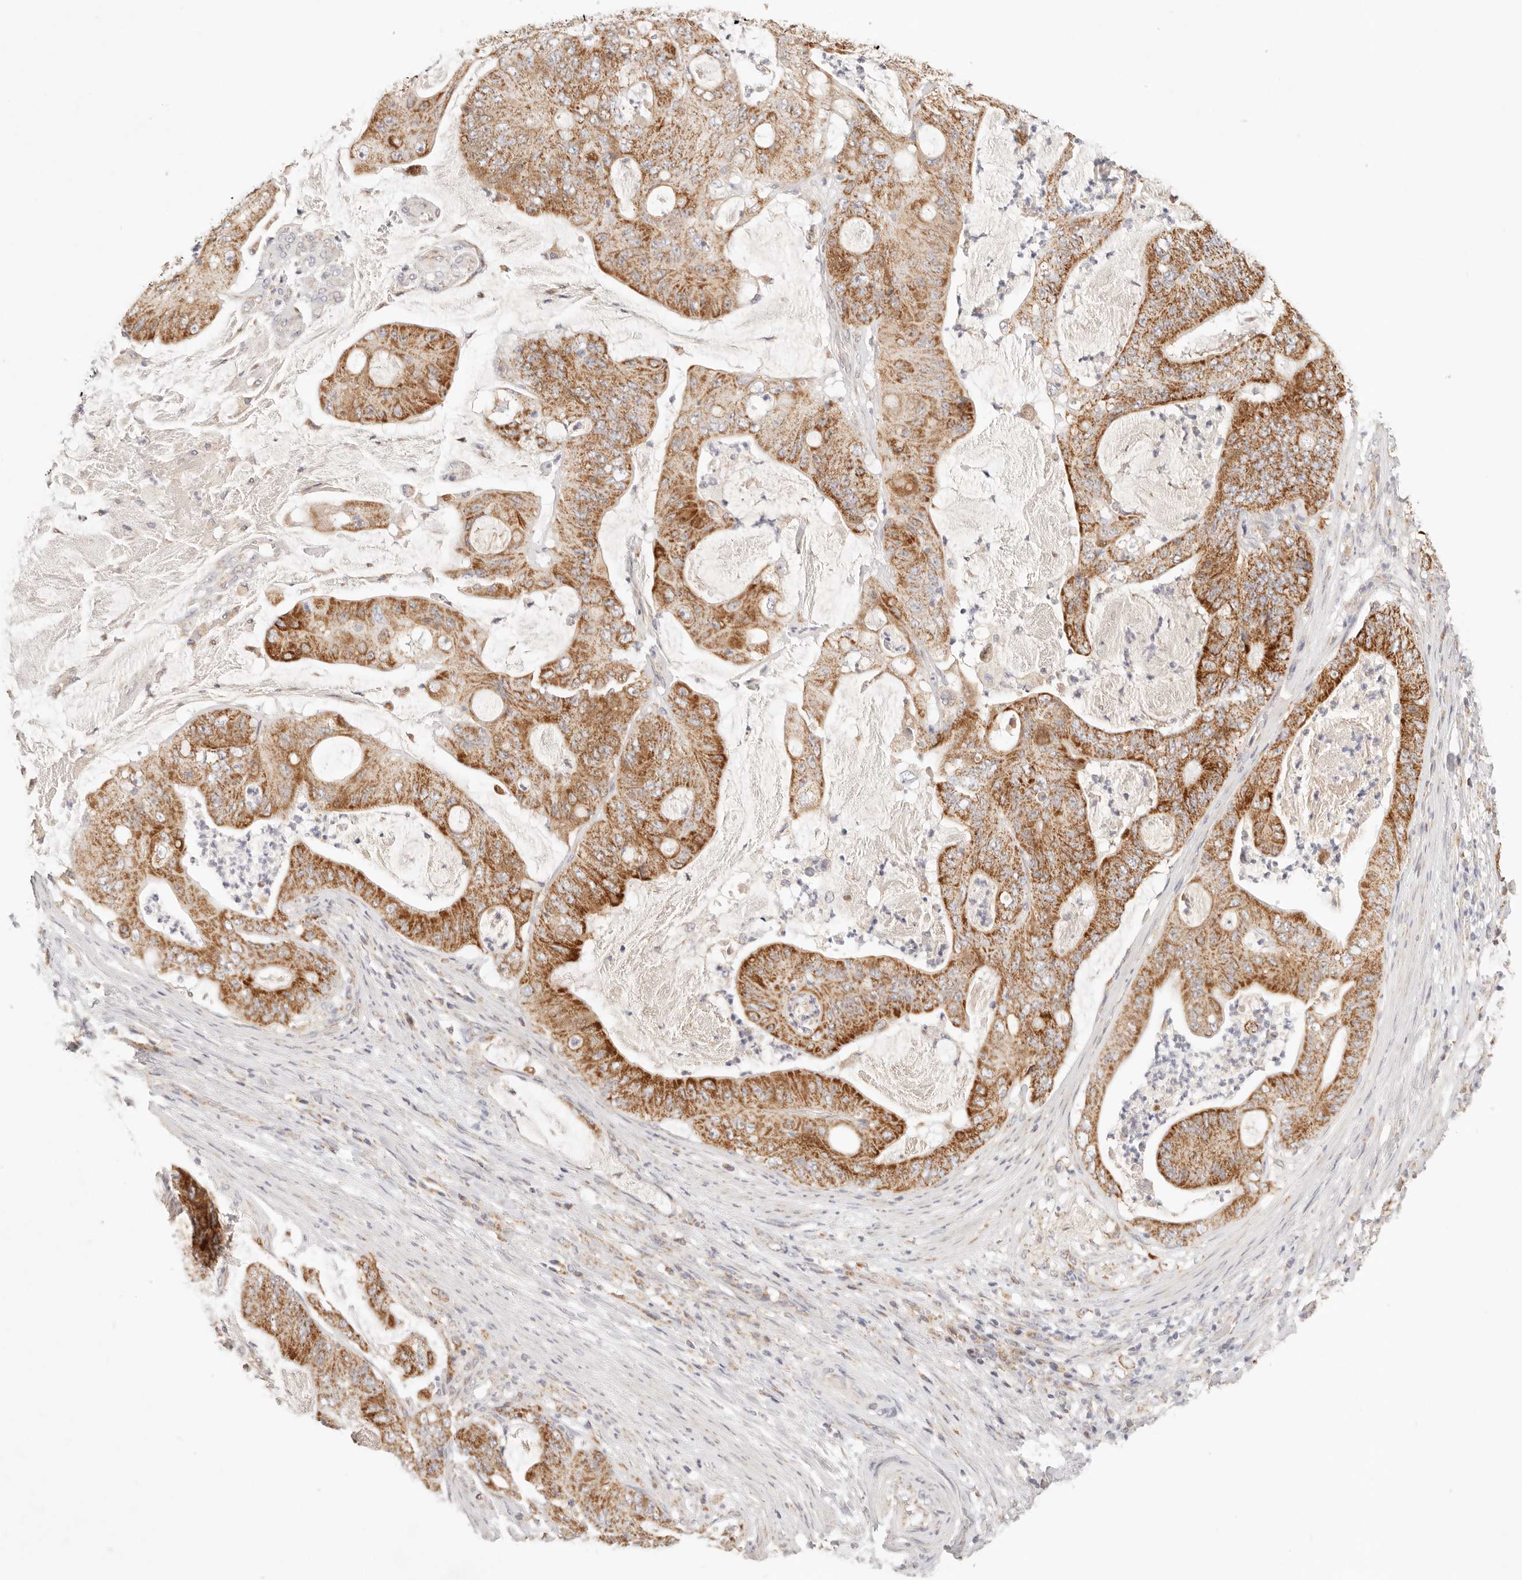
{"staining": {"intensity": "strong", "quantity": ">75%", "location": "cytoplasmic/membranous"}, "tissue": "stomach cancer", "cell_type": "Tumor cells", "image_type": "cancer", "snomed": [{"axis": "morphology", "description": "Adenocarcinoma, NOS"}, {"axis": "topography", "description": "Stomach"}], "caption": "Adenocarcinoma (stomach) stained with a brown dye shows strong cytoplasmic/membranous positive expression in approximately >75% of tumor cells.", "gene": "COA6", "patient": {"sex": "female", "age": 73}}